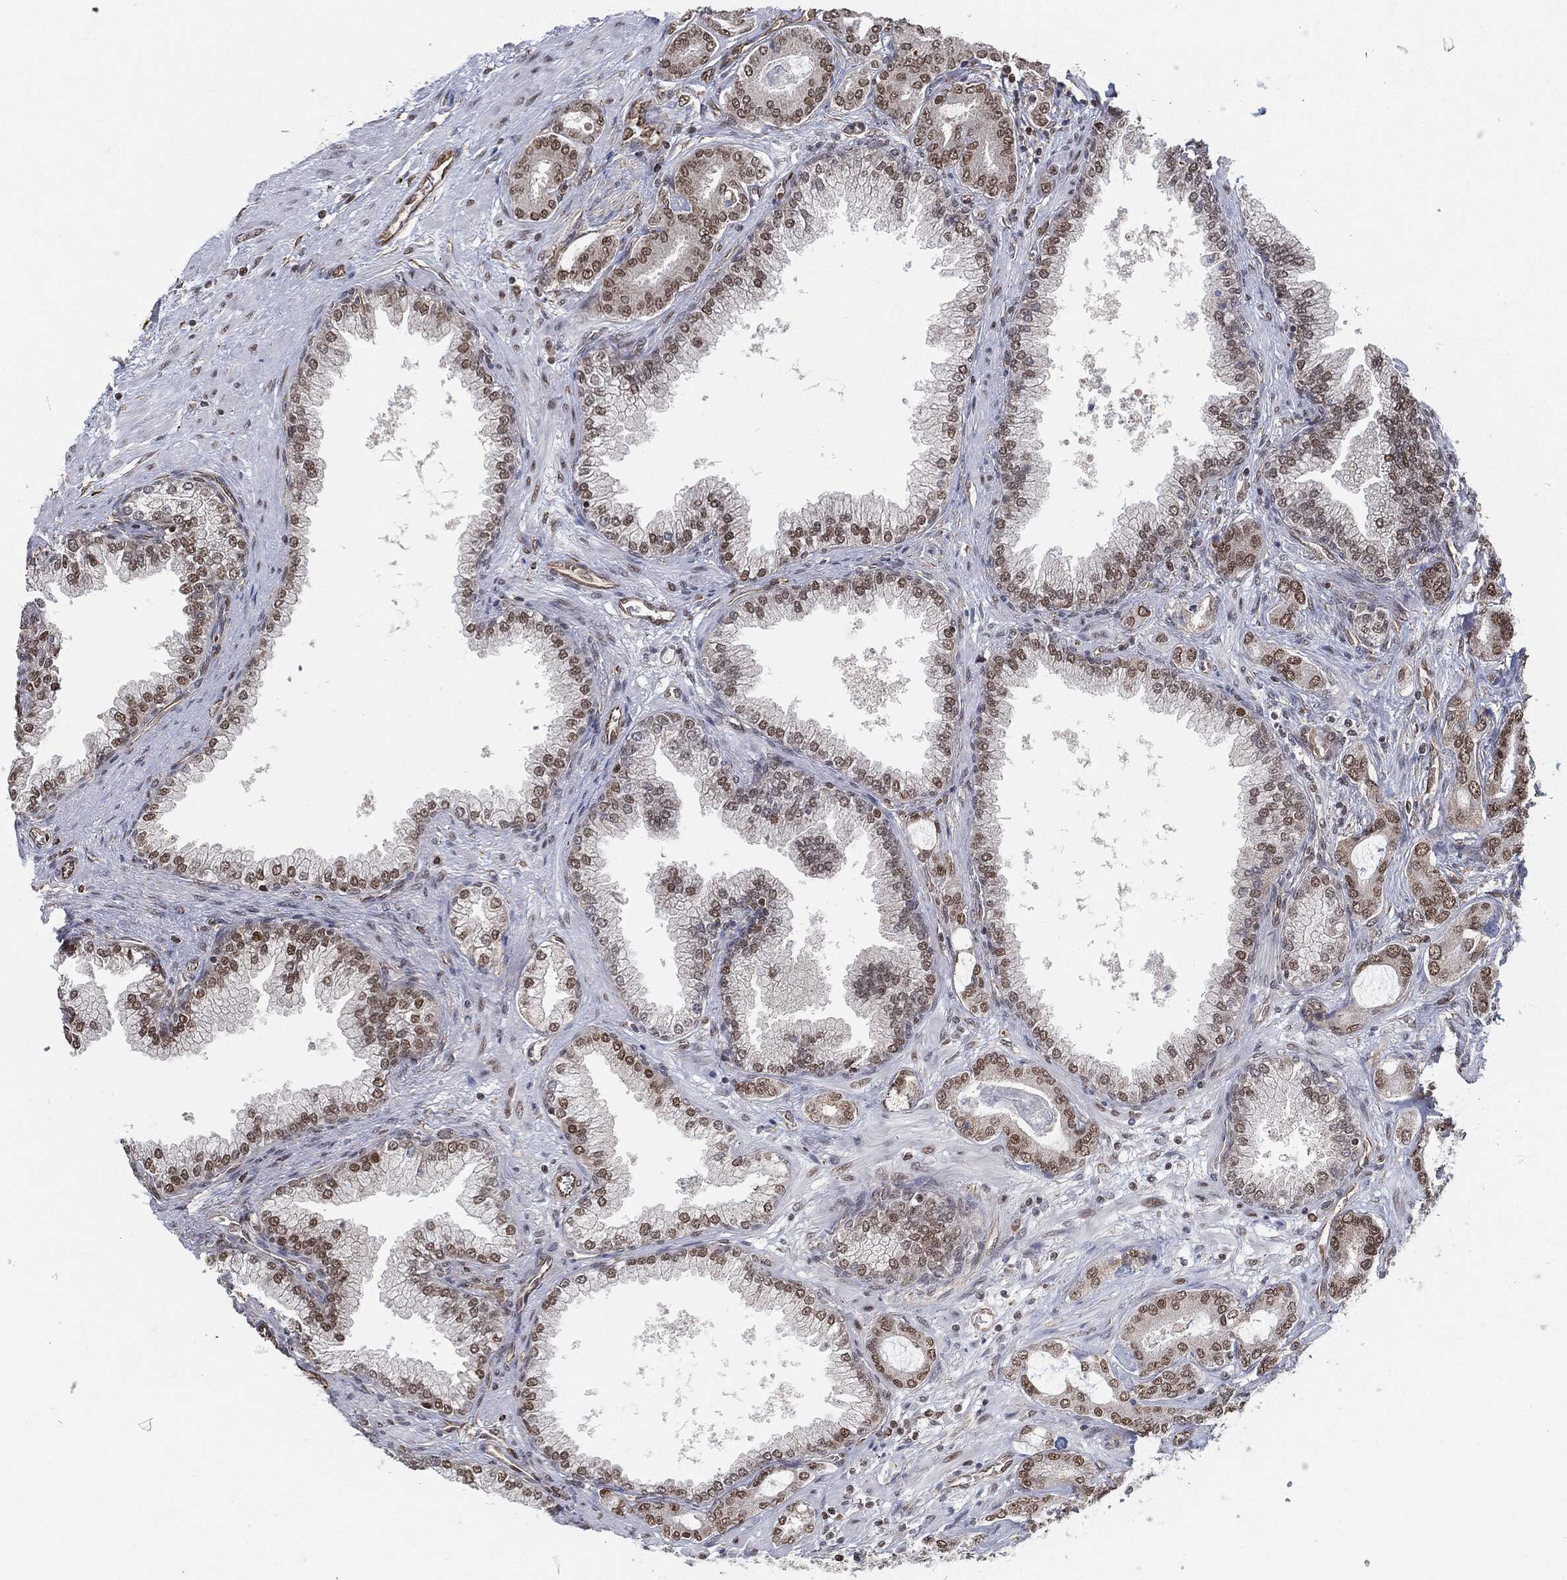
{"staining": {"intensity": "moderate", "quantity": "25%-75%", "location": "nuclear"}, "tissue": "prostate cancer", "cell_type": "Tumor cells", "image_type": "cancer", "snomed": [{"axis": "morphology", "description": "Adenocarcinoma, Low grade"}, {"axis": "topography", "description": "Prostate"}], "caption": "A histopathology image of prostate cancer (adenocarcinoma (low-grade)) stained for a protein exhibits moderate nuclear brown staining in tumor cells.", "gene": "TP53RK", "patient": {"sex": "male", "age": 68}}